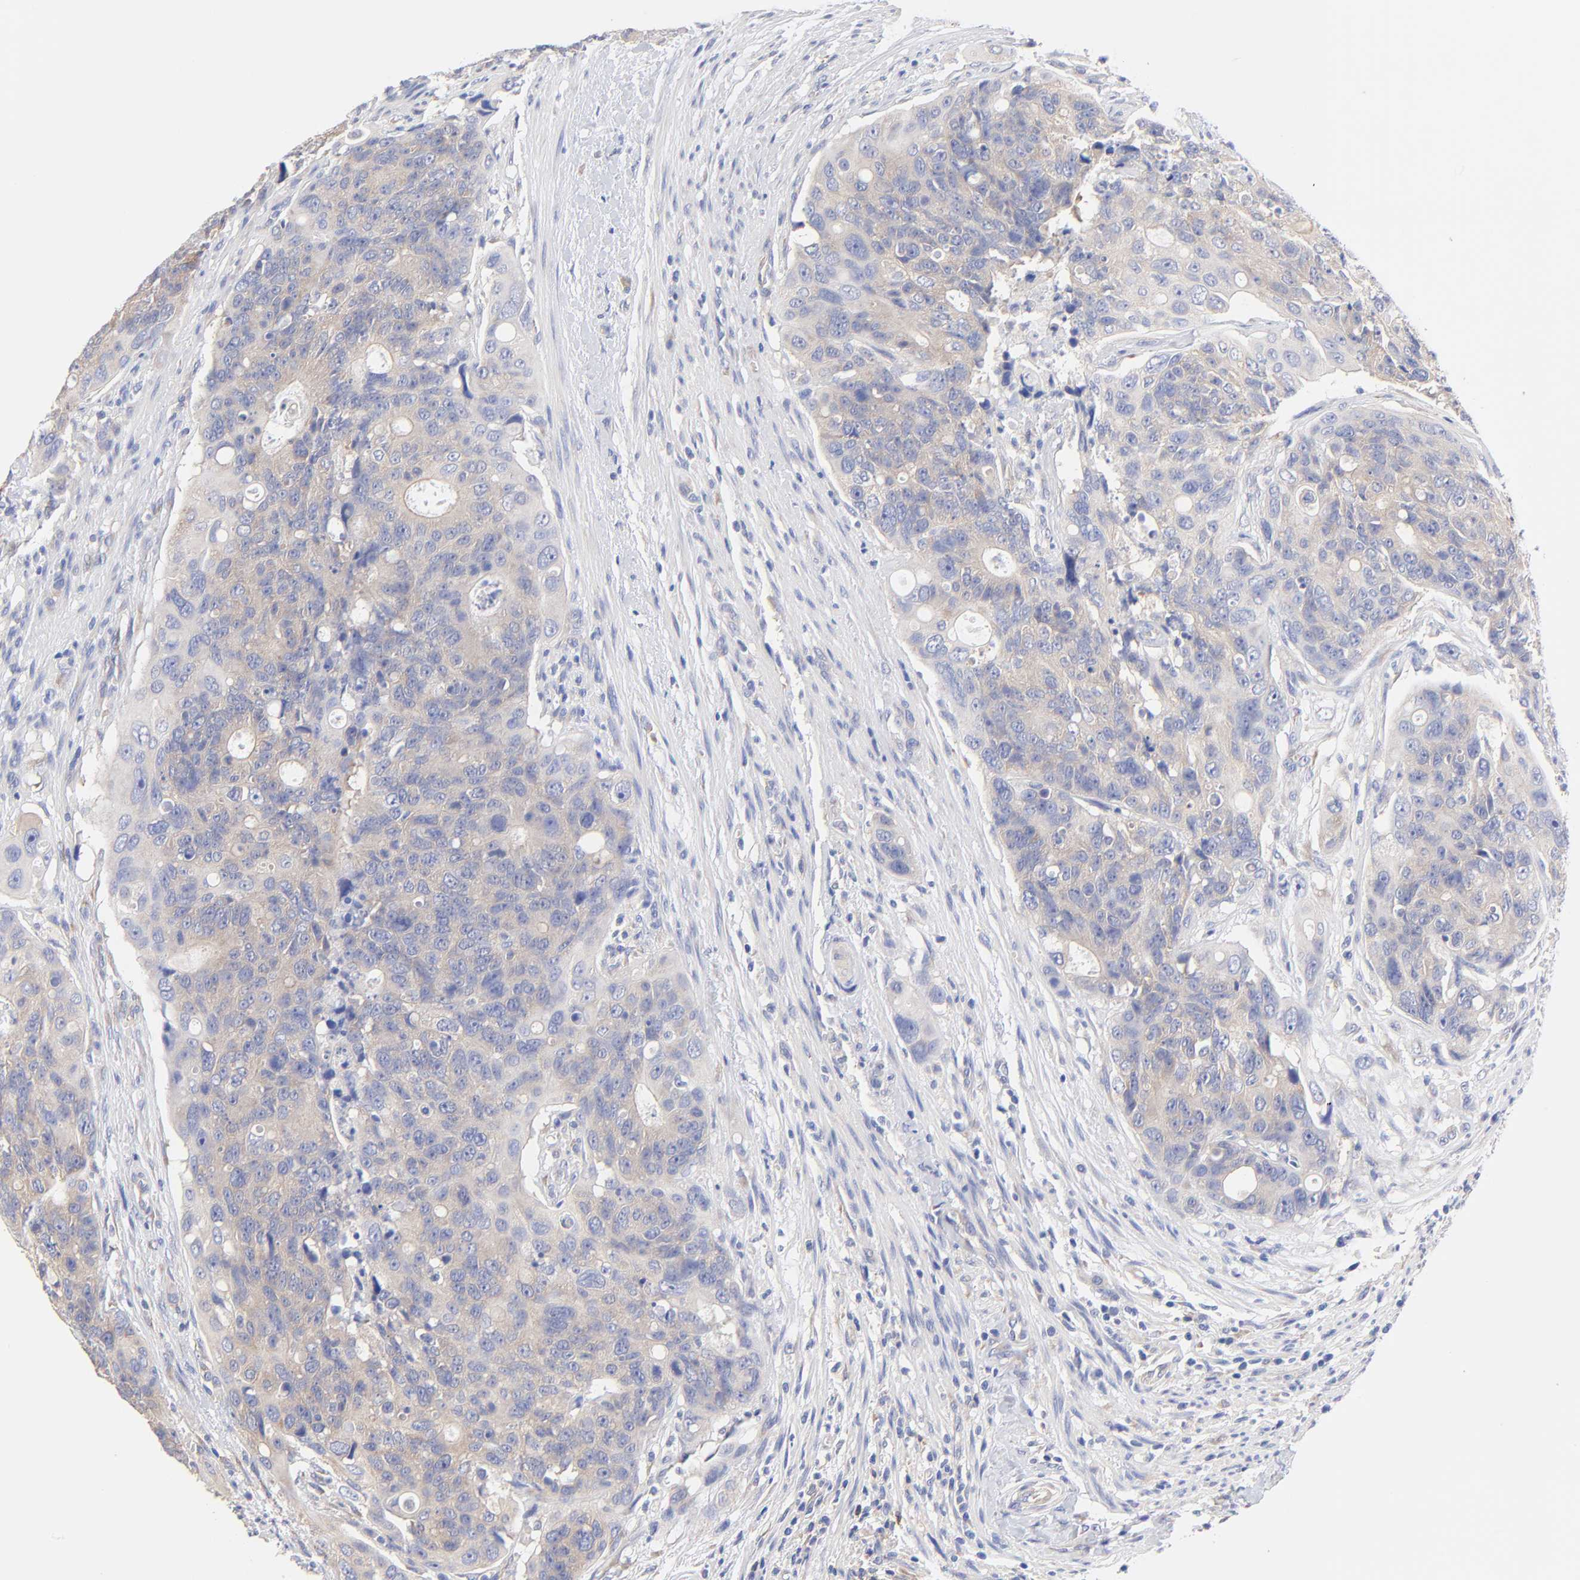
{"staining": {"intensity": "weak", "quantity": ">75%", "location": "cytoplasmic/membranous"}, "tissue": "colorectal cancer", "cell_type": "Tumor cells", "image_type": "cancer", "snomed": [{"axis": "morphology", "description": "Adenocarcinoma, NOS"}, {"axis": "topography", "description": "Colon"}], "caption": "About >75% of tumor cells in colorectal cancer display weak cytoplasmic/membranous protein expression as visualized by brown immunohistochemical staining.", "gene": "TNFRSF13C", "patient": {"sex": "female", "age": 57}}